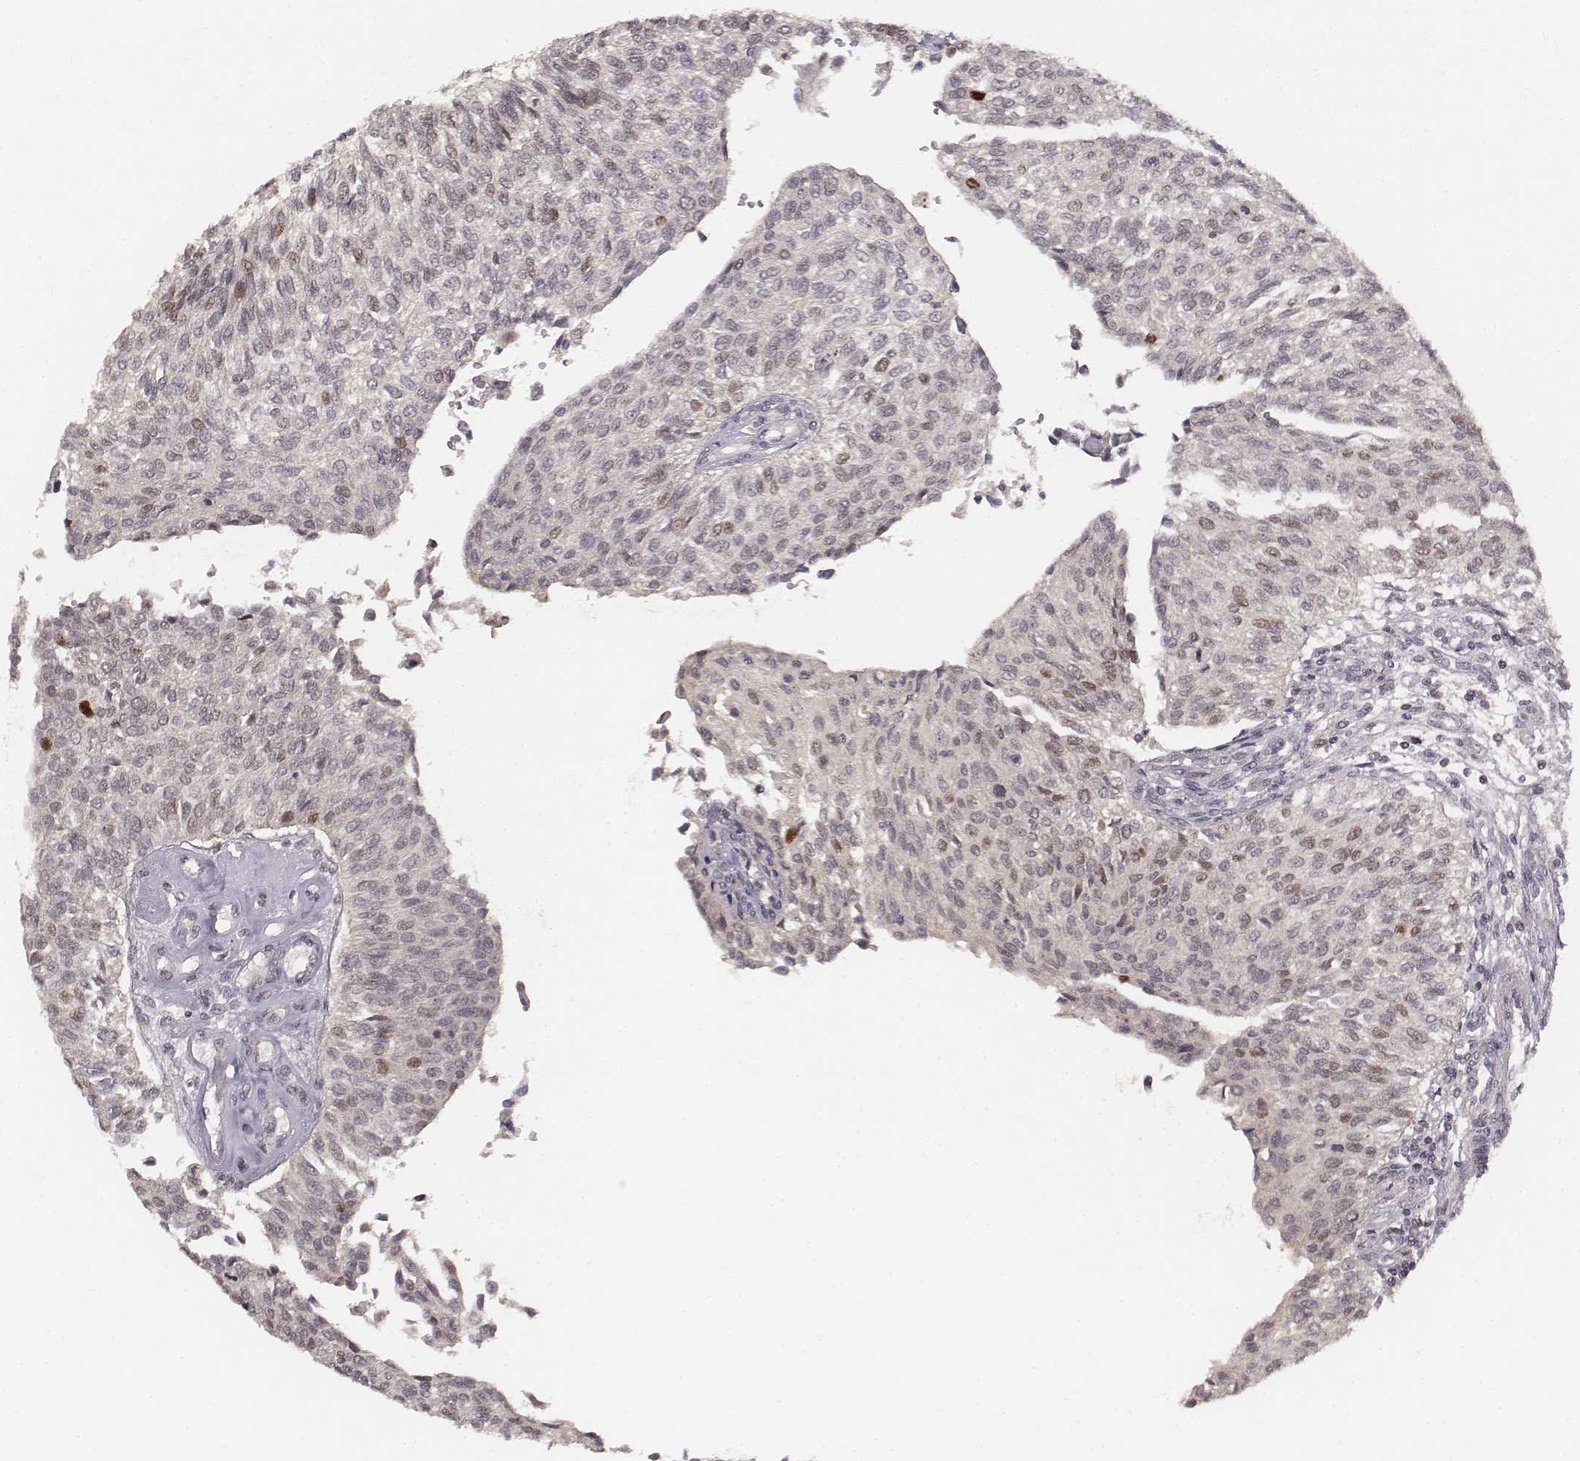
{"staining": {"intensity": "moderate", "quantity": "<25%", "location": "nuclear"}, "tissue": "urothelial cancer", "cell_type": "Tumor cells", "image_type": "cancer", "snomed": [{"axis": "morphology", "description": "Urothelial carcinoma, NOS"}, {"axis": "topography", "description": "Urinary bladder"}], "caption": "Human transitional cell carcinoma stained for a protein (brown) shows moderate nuclear positive positivity in about <25% of tumor cells.", "gene": "FANCD2", "patient": {"sex": "male", "age": 55}}